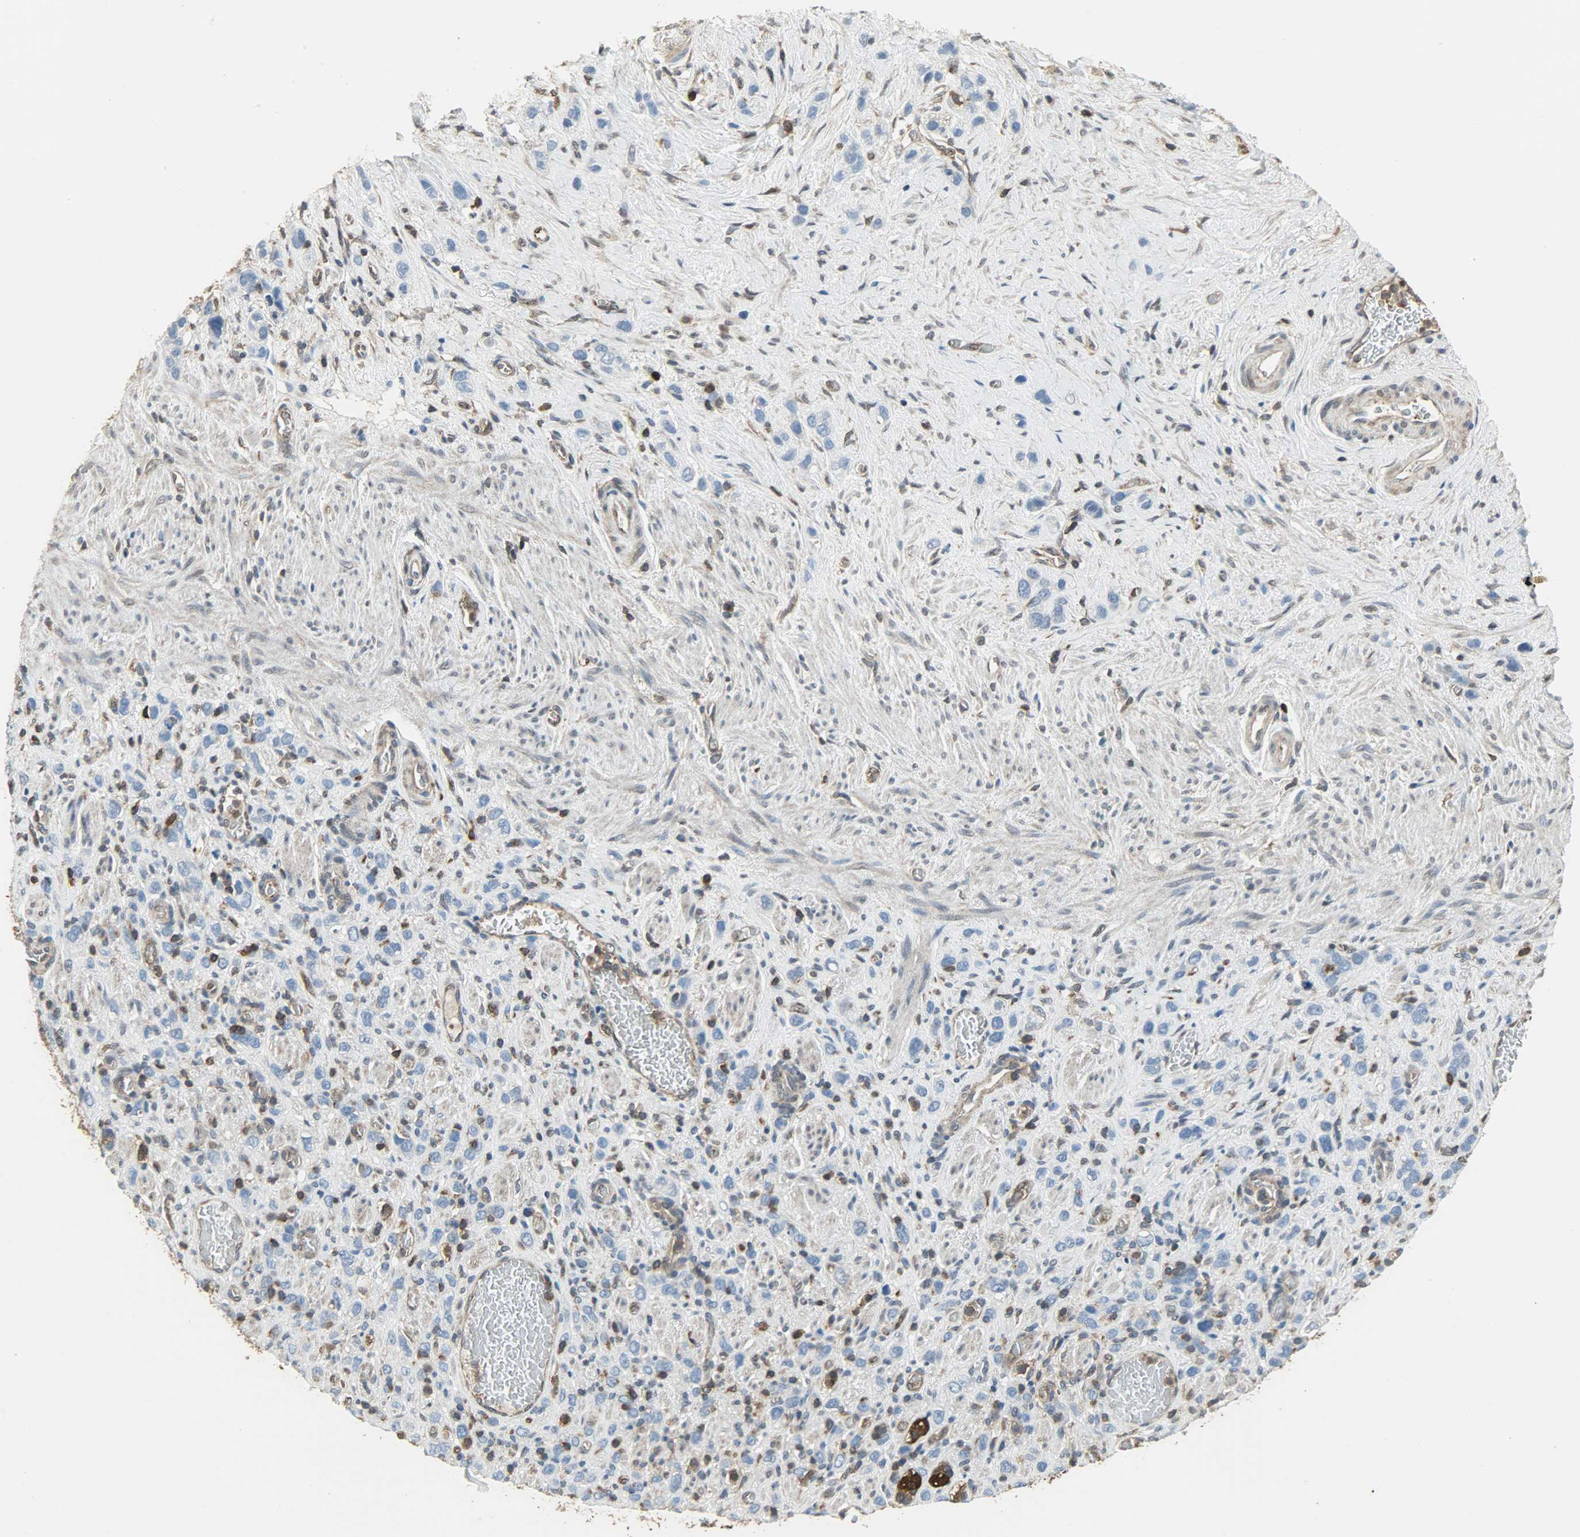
{"staining": {"intensity": "negative", "quantity": "none", "location": "none"}, "tissue": "stomach cancer", "cell_type": "Tumor cells", "image_type": "cancer", "snomed": [{"axis": "morphology", "description": "Normal tissue, NOS"}, {"axis": "morphology", "description": "Adenocarcinoma, NOS"}, {"axis": "morphology", "description": "Adenocarcinoma, High grade"}, {"axis": "topography", "description": "Stomach, upper"}, {"axis": "topography", "description": "Stomach"}], "caption": "Tumor cells show no significant staining in stomach cancer. (Stains: DAB IHC with hematoxylin counter stain, Microscopy: brightfield microscopy at high magnification).", "gene": "LDHB", "patient": {"sex": "female", "age": 65}}